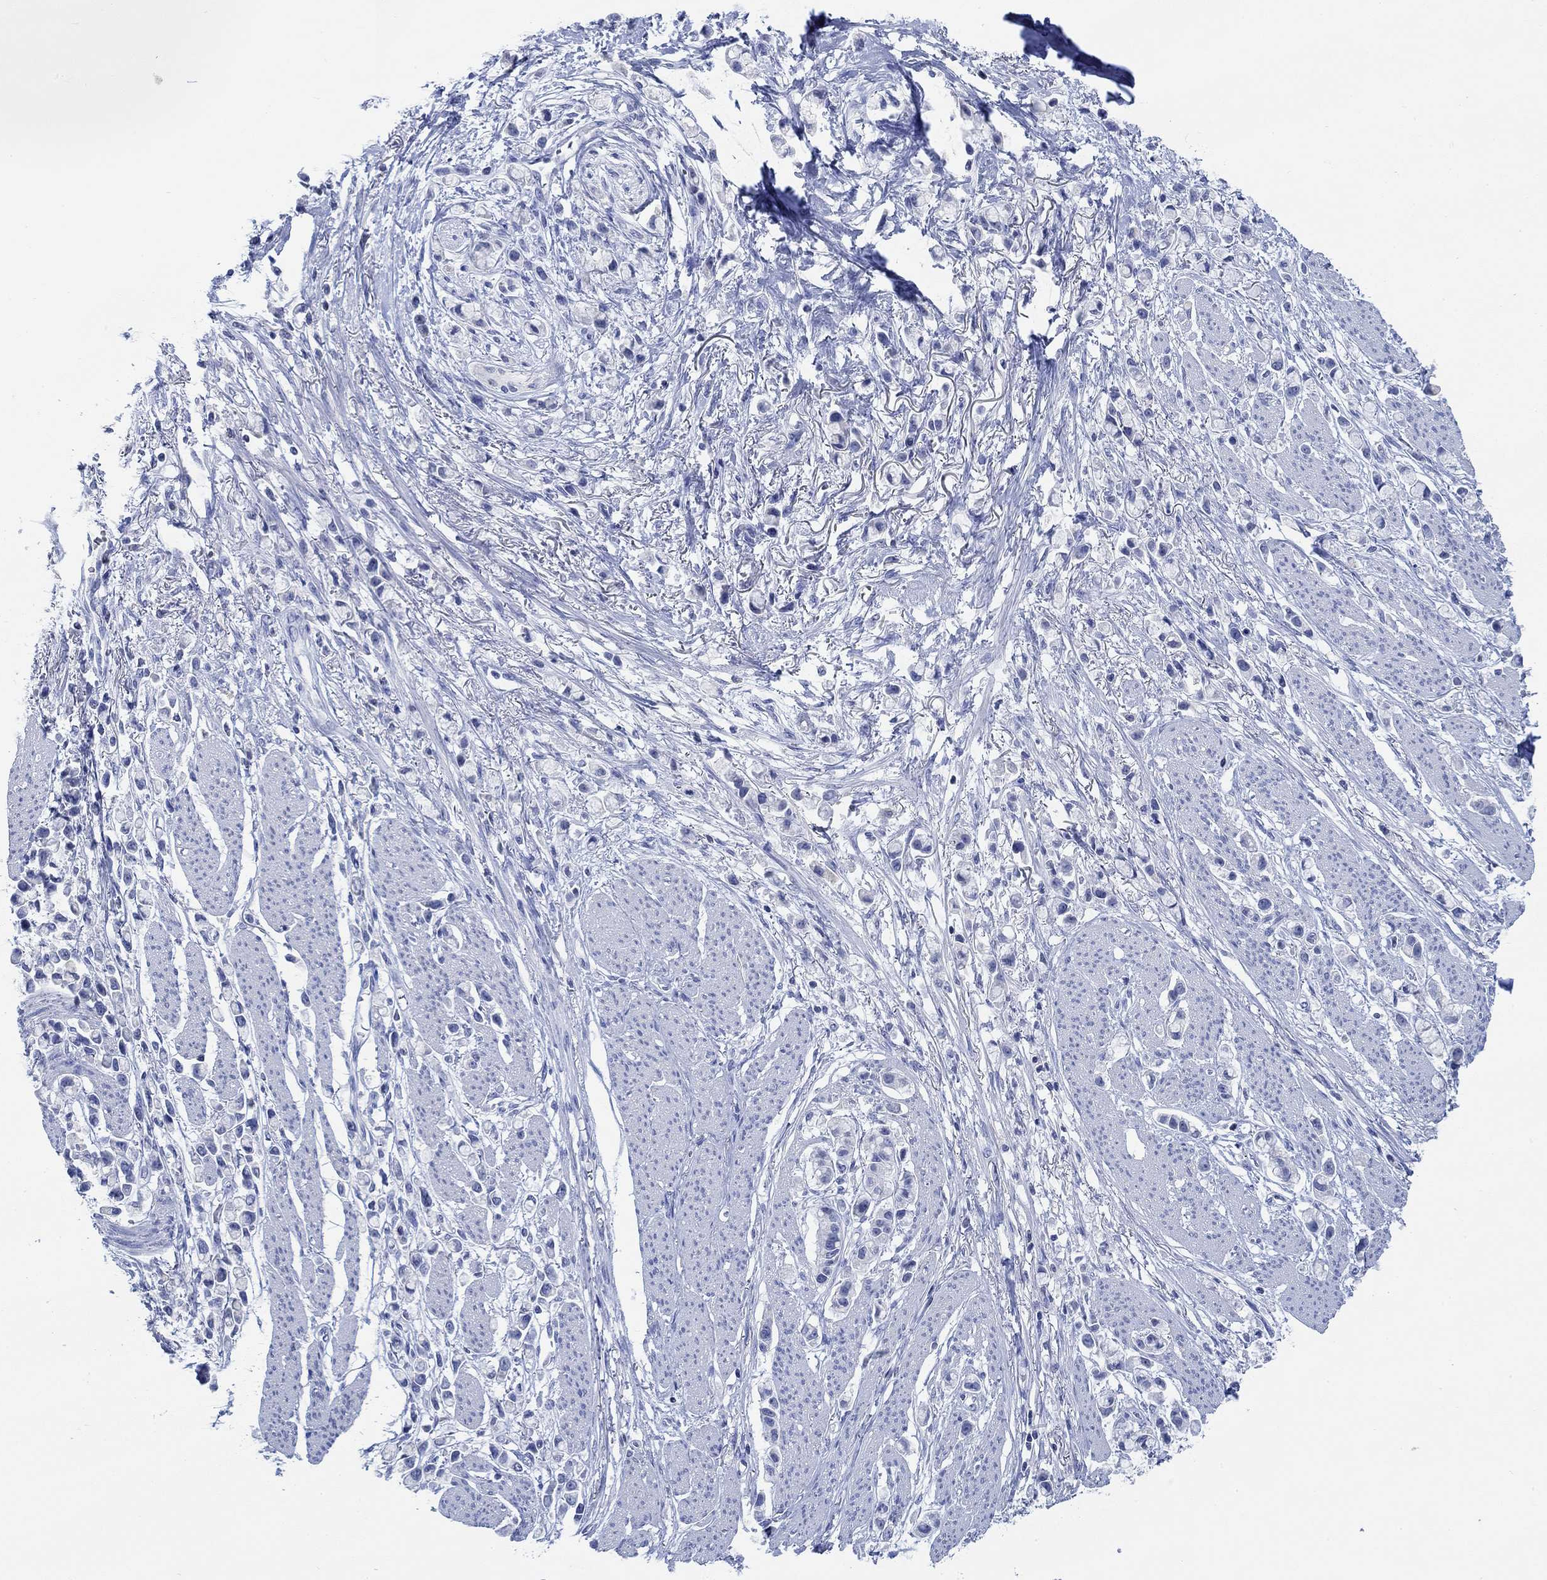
{"staining": {"intensity": "negative", "quantity": "none", "location": "none"}, "tissue": "stomach cancer", "cell_type": "Tumor cells", "image_type": "cancer", "snomed": [{"axis": "morphology", "description": "Adenocarcinoma, NOS"}, {"axis": "topography", "description": "Stomach"}], "caption": "A high-resolution photomicrograph shows IHC staining of stomach cancer (adenocarcinoma), which shows no significant expression in tumor cells.", "gene": "PPP1R17", "patient": {"sex": "female", "age": 81}}